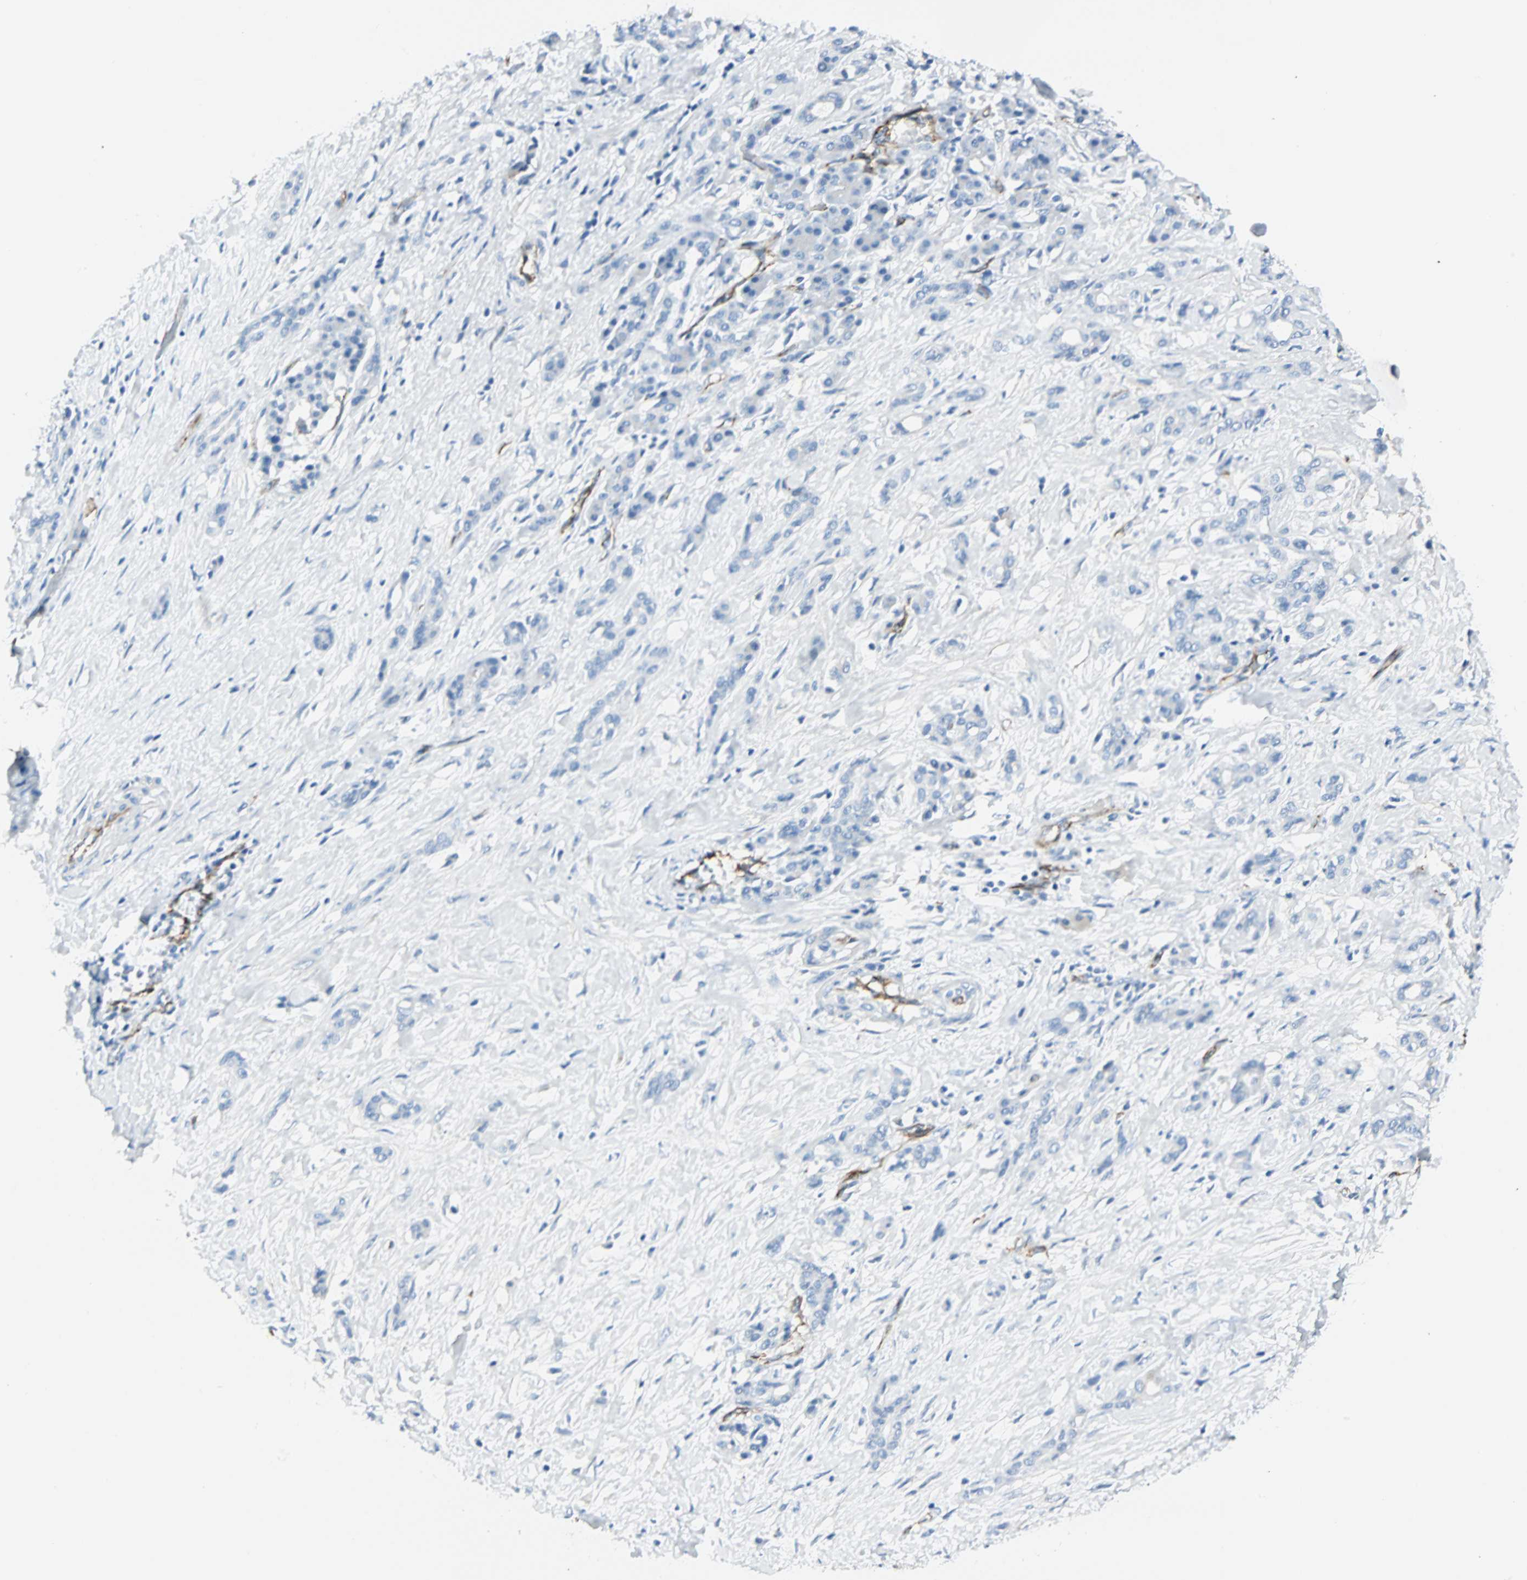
{"staining": {"intensity": "negative", "quantity": "none", "location": "none"}, "tissue": "pancreatic cancer", "cell_type": "Tumor cells", "image_type": "cancer", "snomed": [{"axis": "morphology", "description": "Adenocarcinoma, NOS"}, {"axis": "topography", "description": "Pancreas"}], "caption": "The image reveals no staining of tumor cells in pancreatic cancer (adenocarcinoma).", "gene": "VPS9D1", "patient": {"sex": "male", "age": 41}}